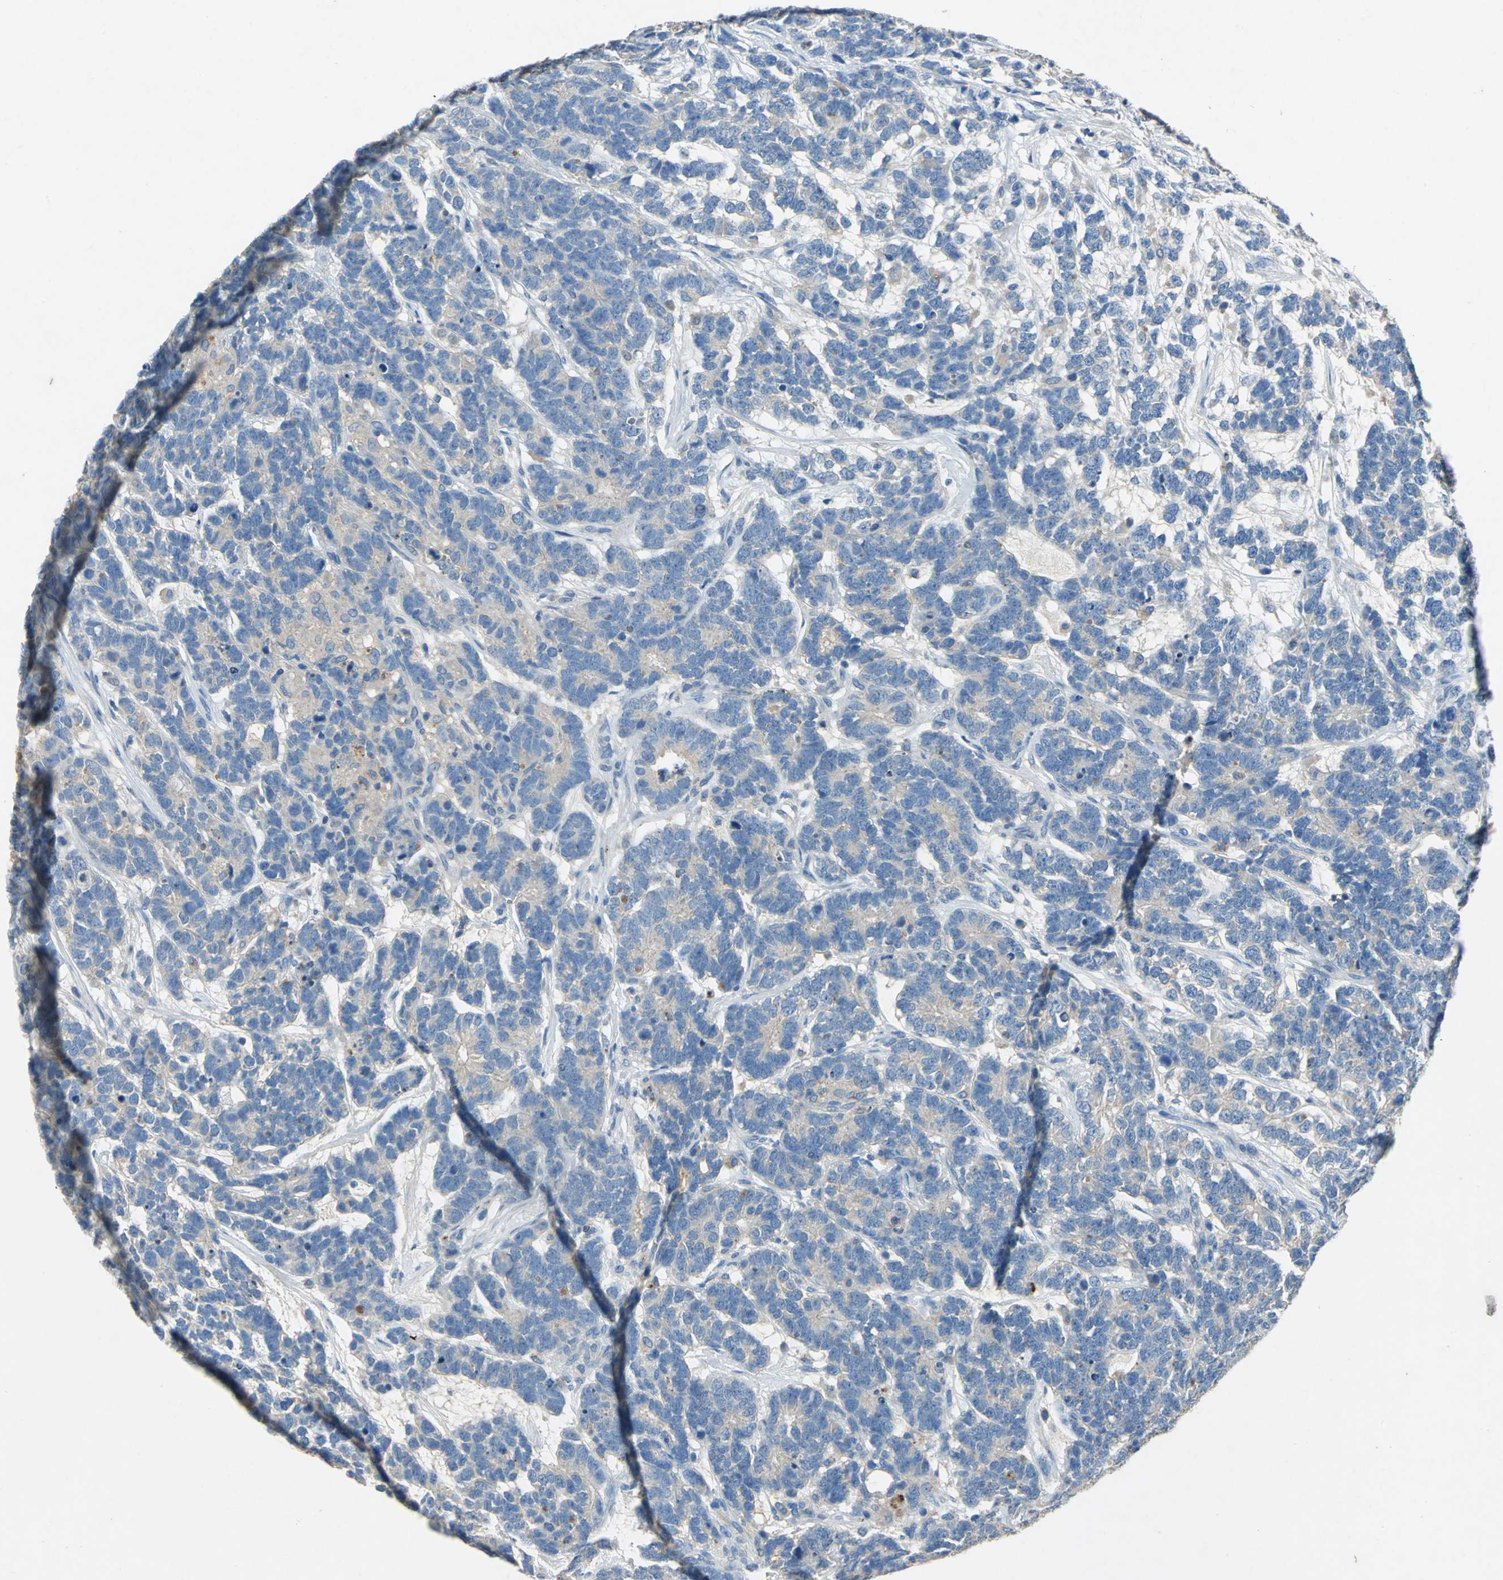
{"staining": {"intensity": "weak", "quantity": ">75%", "location": "cytoplasmic/membranous"}, "tissue": "testis cancer", "cell_type": "Tumor cells", "image_type": "cancer", "snomed": [{"axis": "morphology", "description": "Carcinoma, Embryonal, NOS"}, {"axis": "topography", "description": "Testis"}], "caption": "Immunohistochemical staining of human testis embryonal carcinoma shows weak cytoplasmic/membranous protein positivity in about >75% of tumor cells.", "gene": "ADAMTS5", "patient": {"sex": "male", "age": 26}}